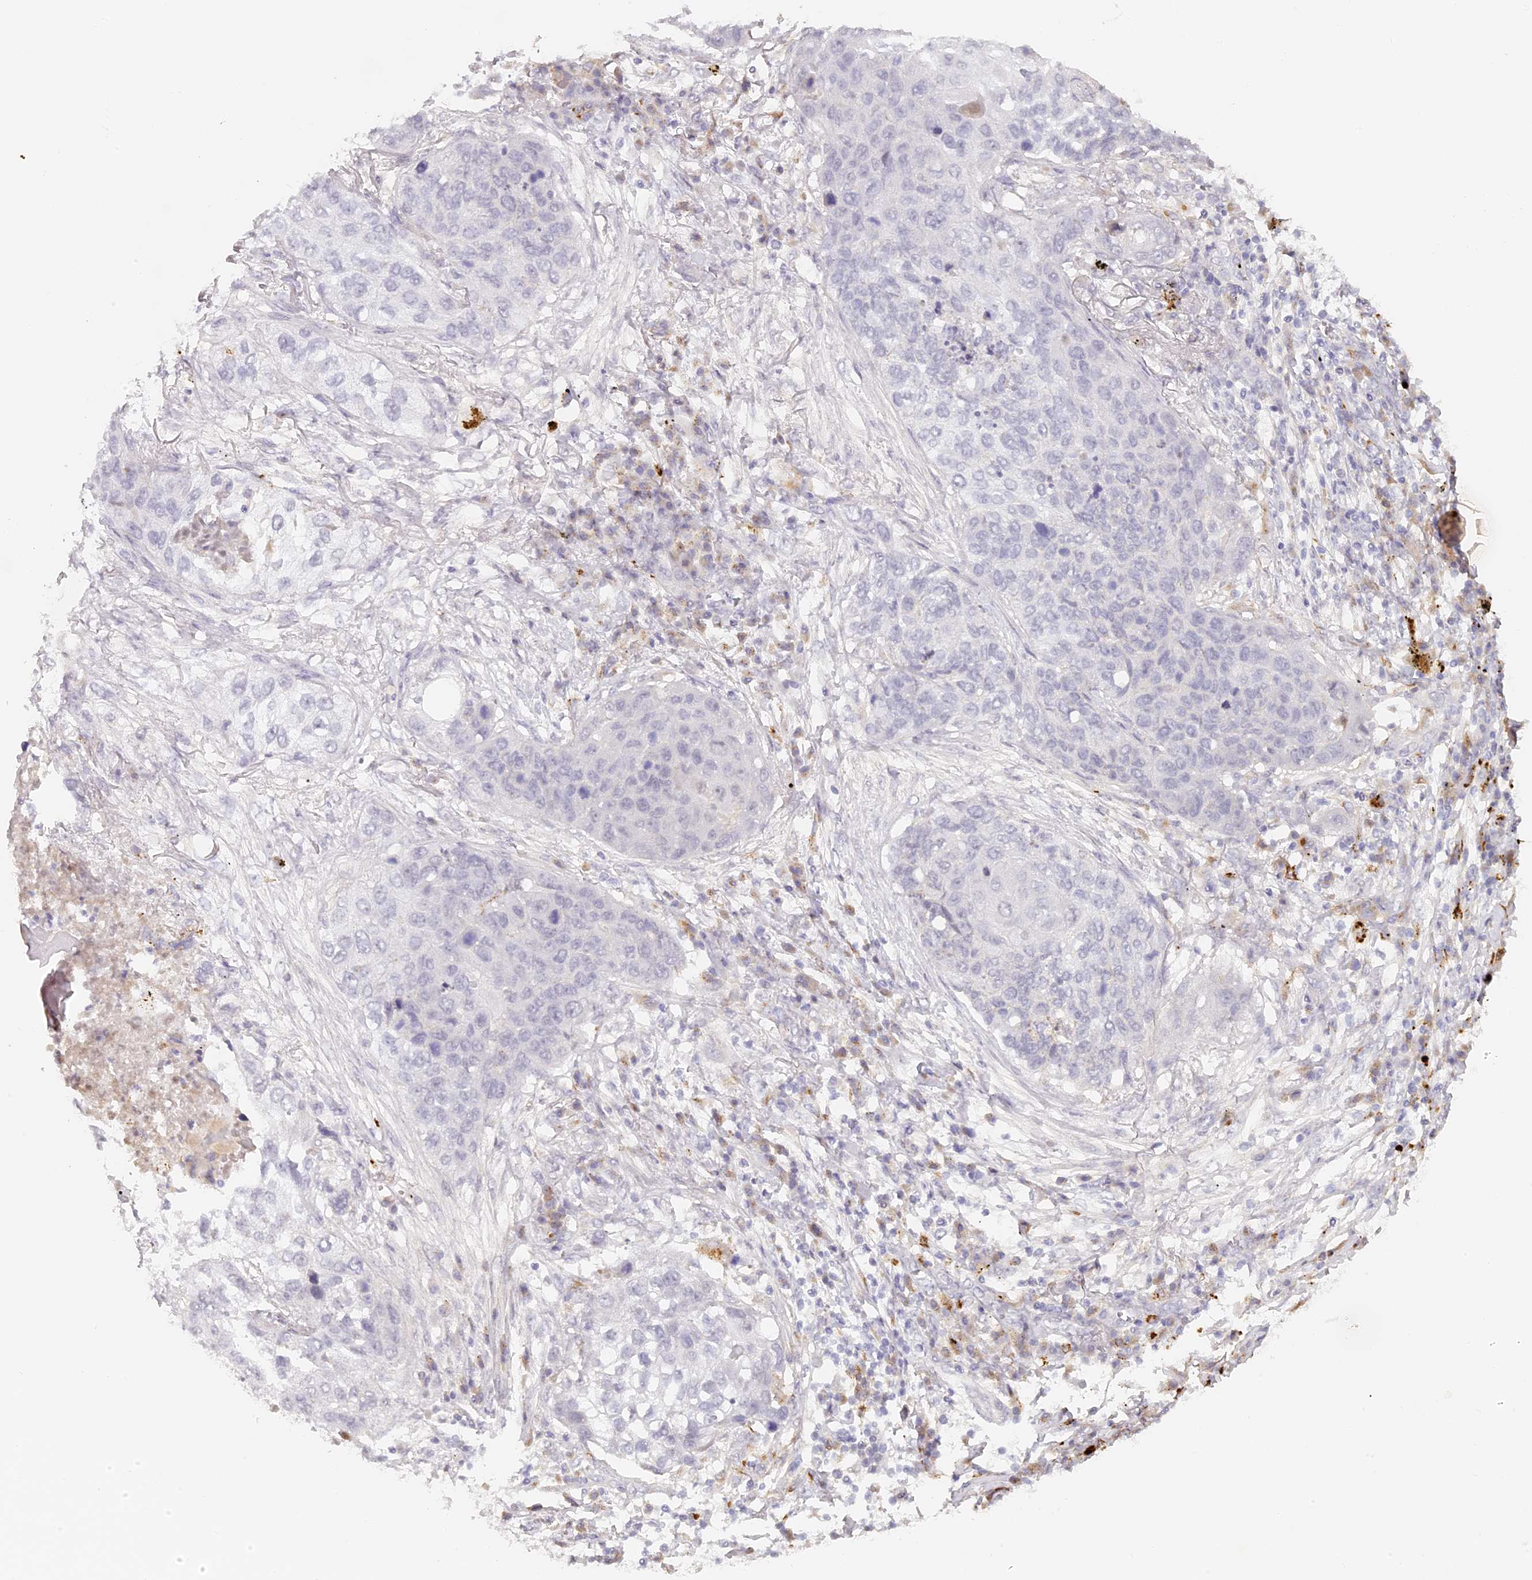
{"staining": {"intensity": "negative", "quantity": "none", "location": "none"}, "tissue": "lung cancer", "cell_type": "Tumor cells", "image_type": "cancer", "snomed": [{"axis": "morphology", "description": "Squamous cell carcinoma, NOS"}, {"axis": "topography", "description": "Lung"}], "caption": "Immunohistochemical staining of human lung cancer (squamous cell carcinoma) demonstrates no significant positivity in tumor cells. The staining is performed using DAB brown chromogen with nuclei counter-stained in using hematoxylin.", "gene": "ELL3", "patient": {"sex": "female", "age": 63}}